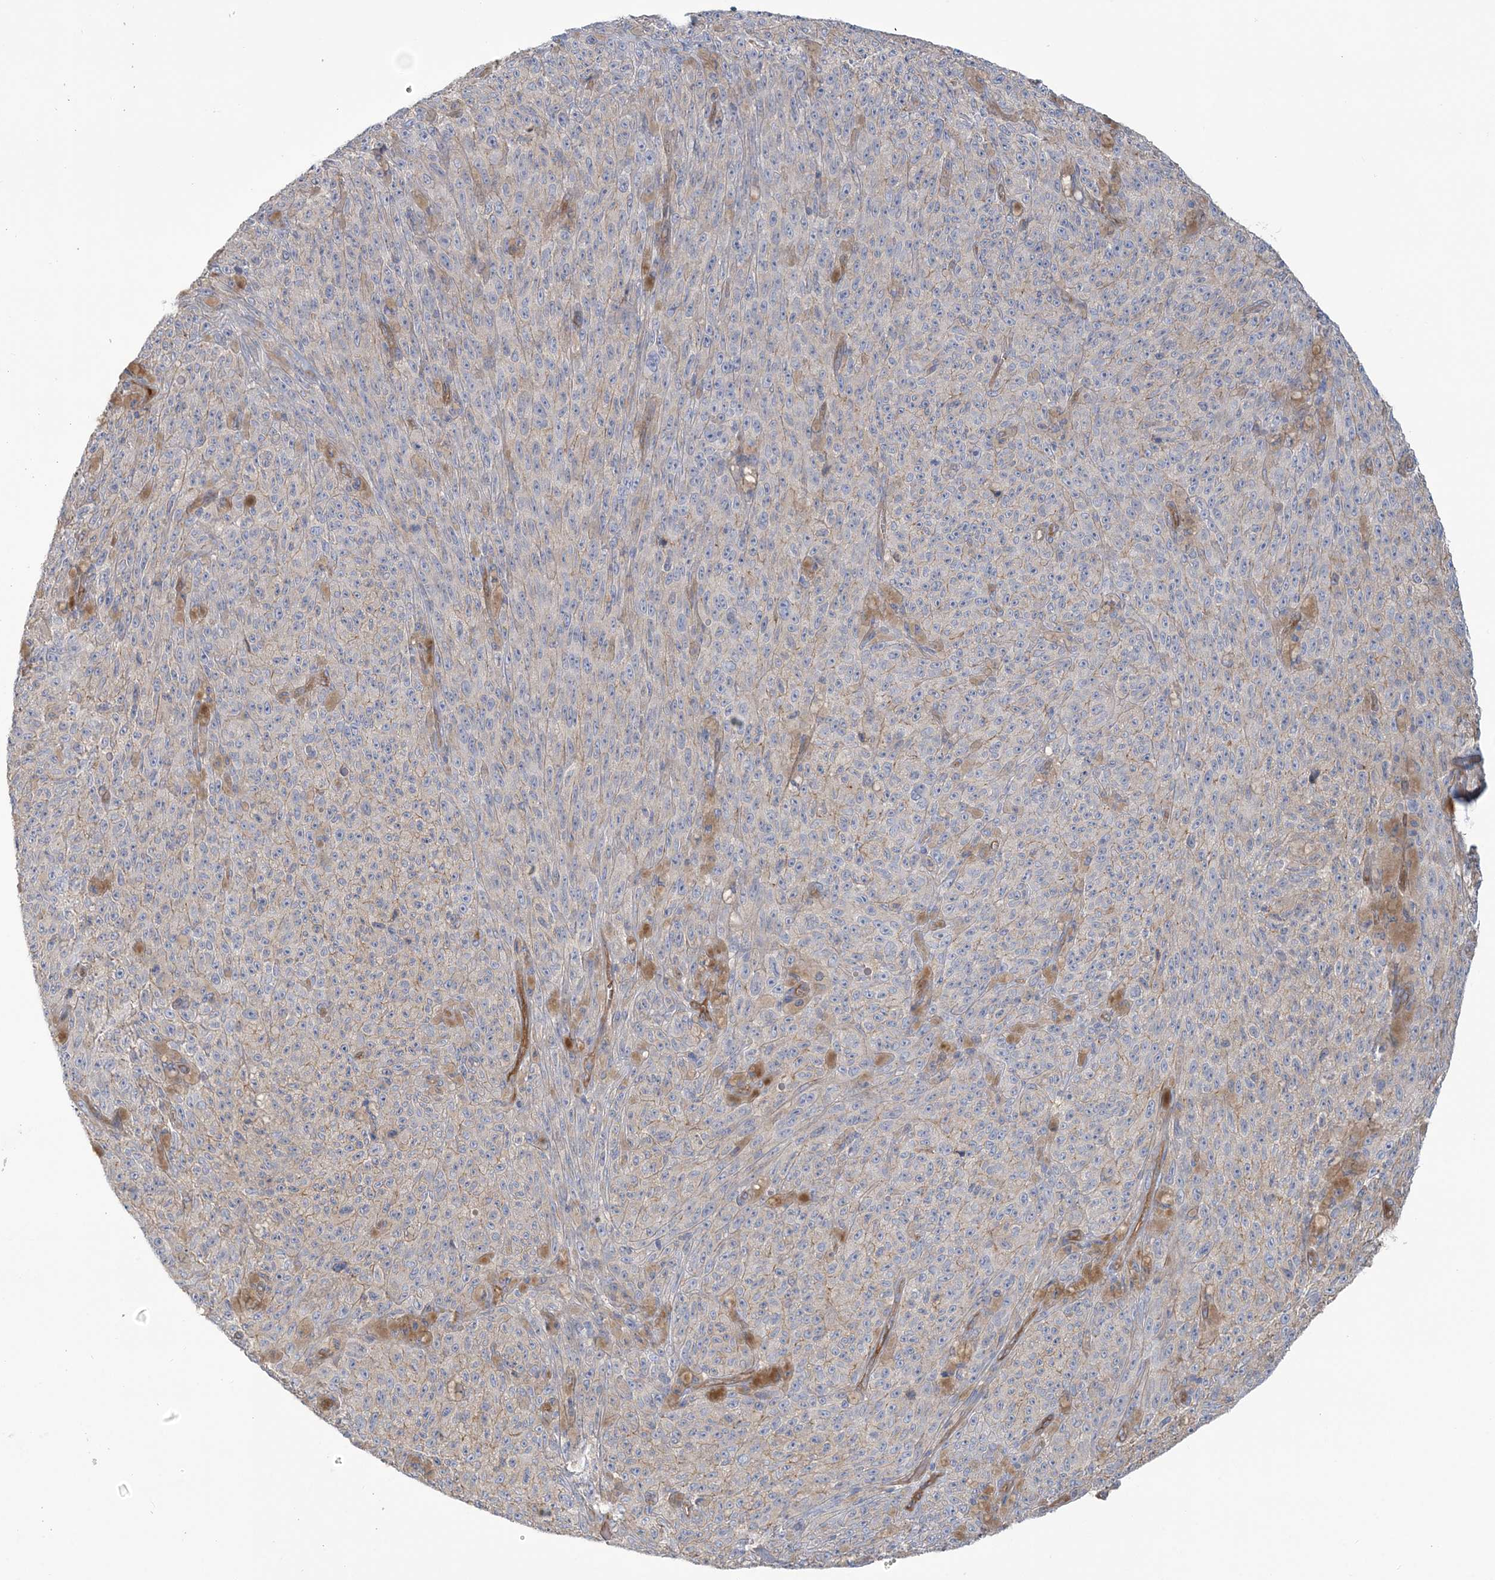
{"staining": {"intensity": "weak", "quantity": "25%-75%", "location": "cytoplasmic/membranous"}, "tissue": "melanoma", "cell_type": "Tumor cells", "image_type": "cancer", "snomed": [{"axis": "morphology", "description": "Malignant melanoma, NOS"}, {"axis": "topography", "description": "Skin"}], "caption": "Human malignant melanoma stained for a protein (brown) demonstrates weak cytoplasmic/membranous positive staining in approximately 25%-75% of tumor cells.", "gene": "RAI14", "patient": {"sex": "female", "age": 82}}